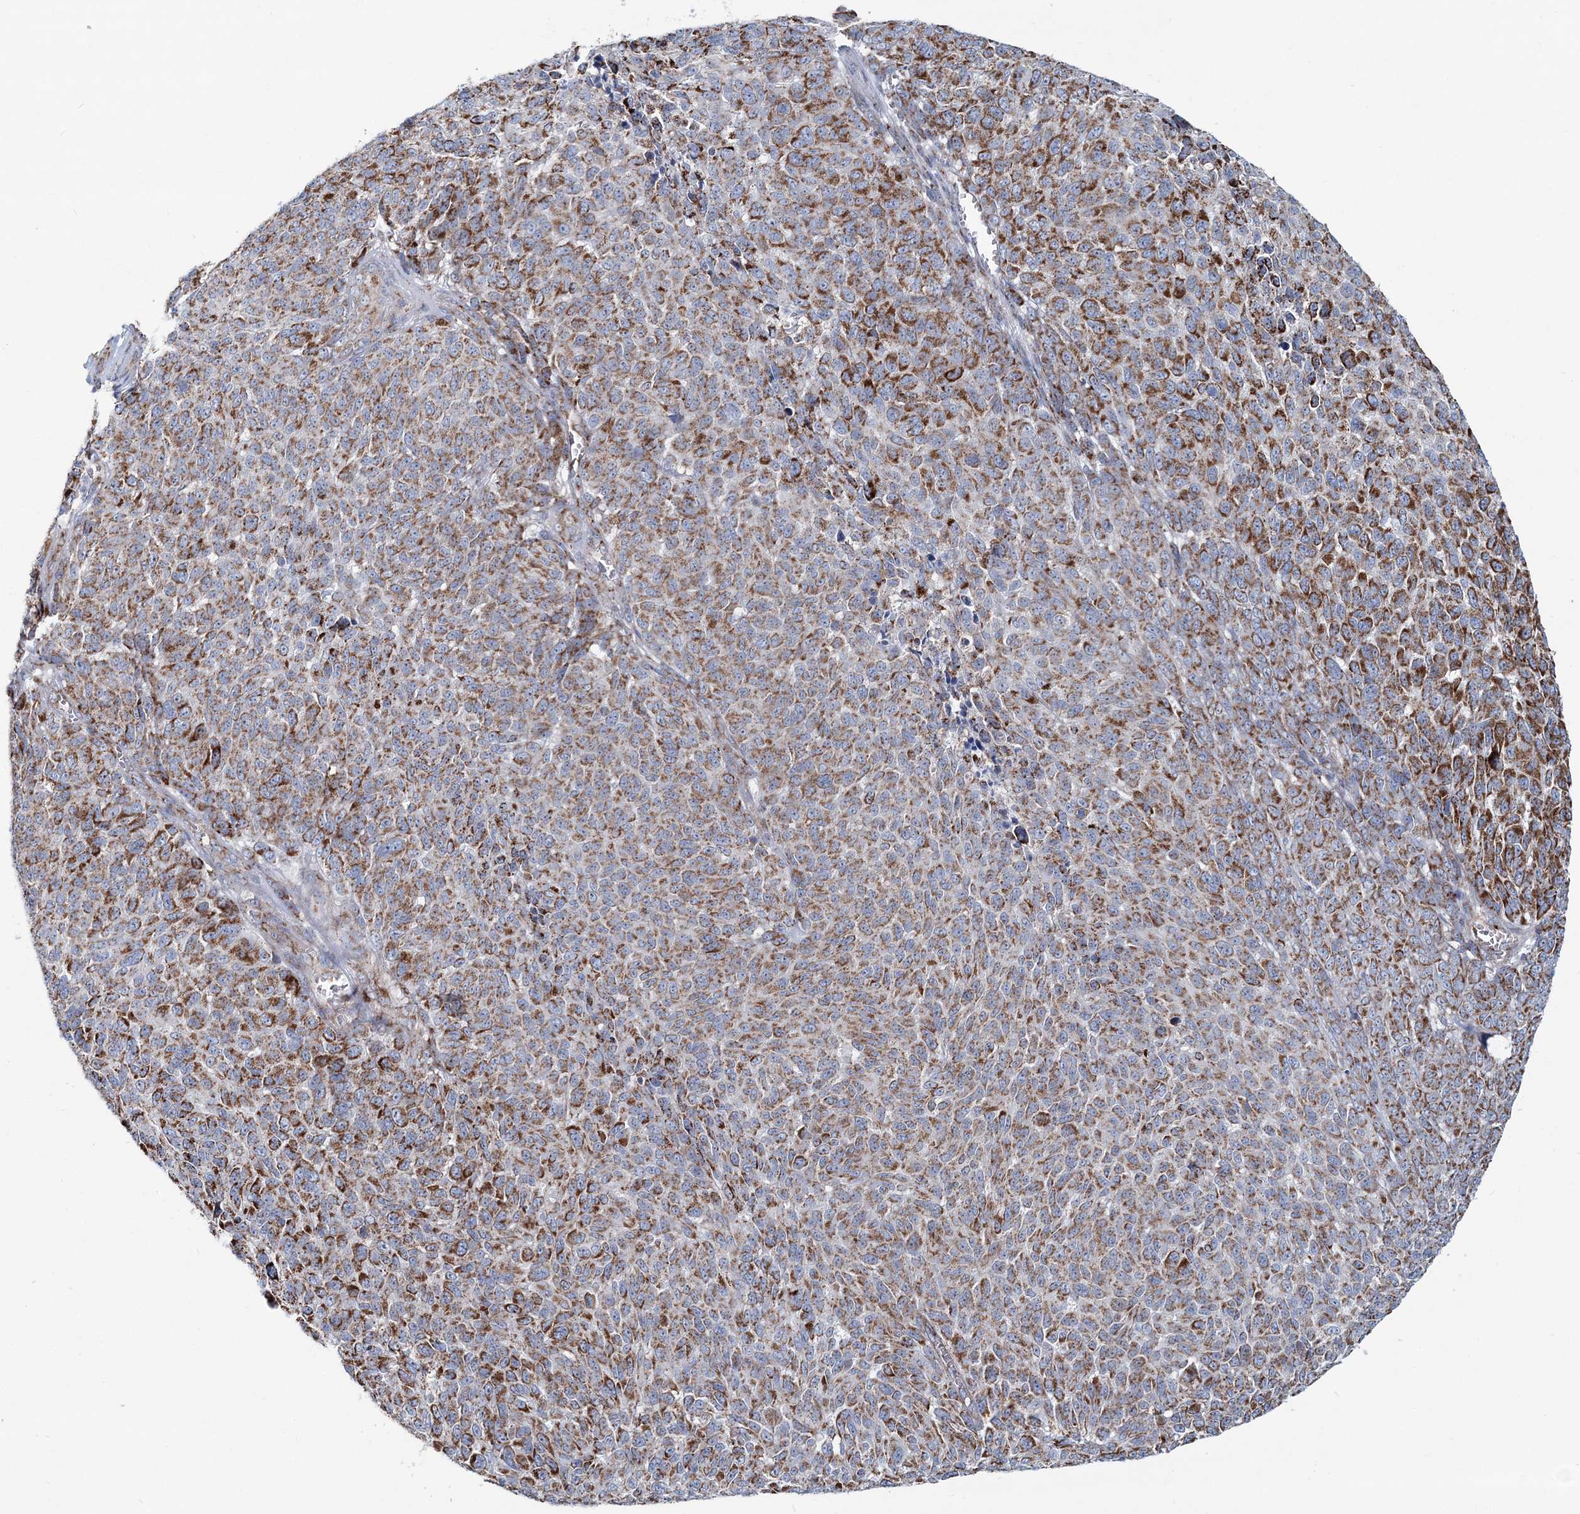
{"staining": {"intensity": "moderate", "quantity": ">75%", "location": "cytoplasmic/membranous"}, "tissue": "melanoma", "cell_type": "Tumor cells", "image_type": "cancer", "snomed": [{"axis": "morphology", "description": "Malignant melanoma, NOS"}, {"axis": "topography", "description": "Skin"}], "caption": "Immunohistochemistry (IHC) (DAB) staining of human melanoma demonstrates moderate cytoplasmic/membranous protein positivity in approximately >75% of tumor cells.", "gene": "ARHGAP6", "patient": {"sex": "male", "age": 49}}